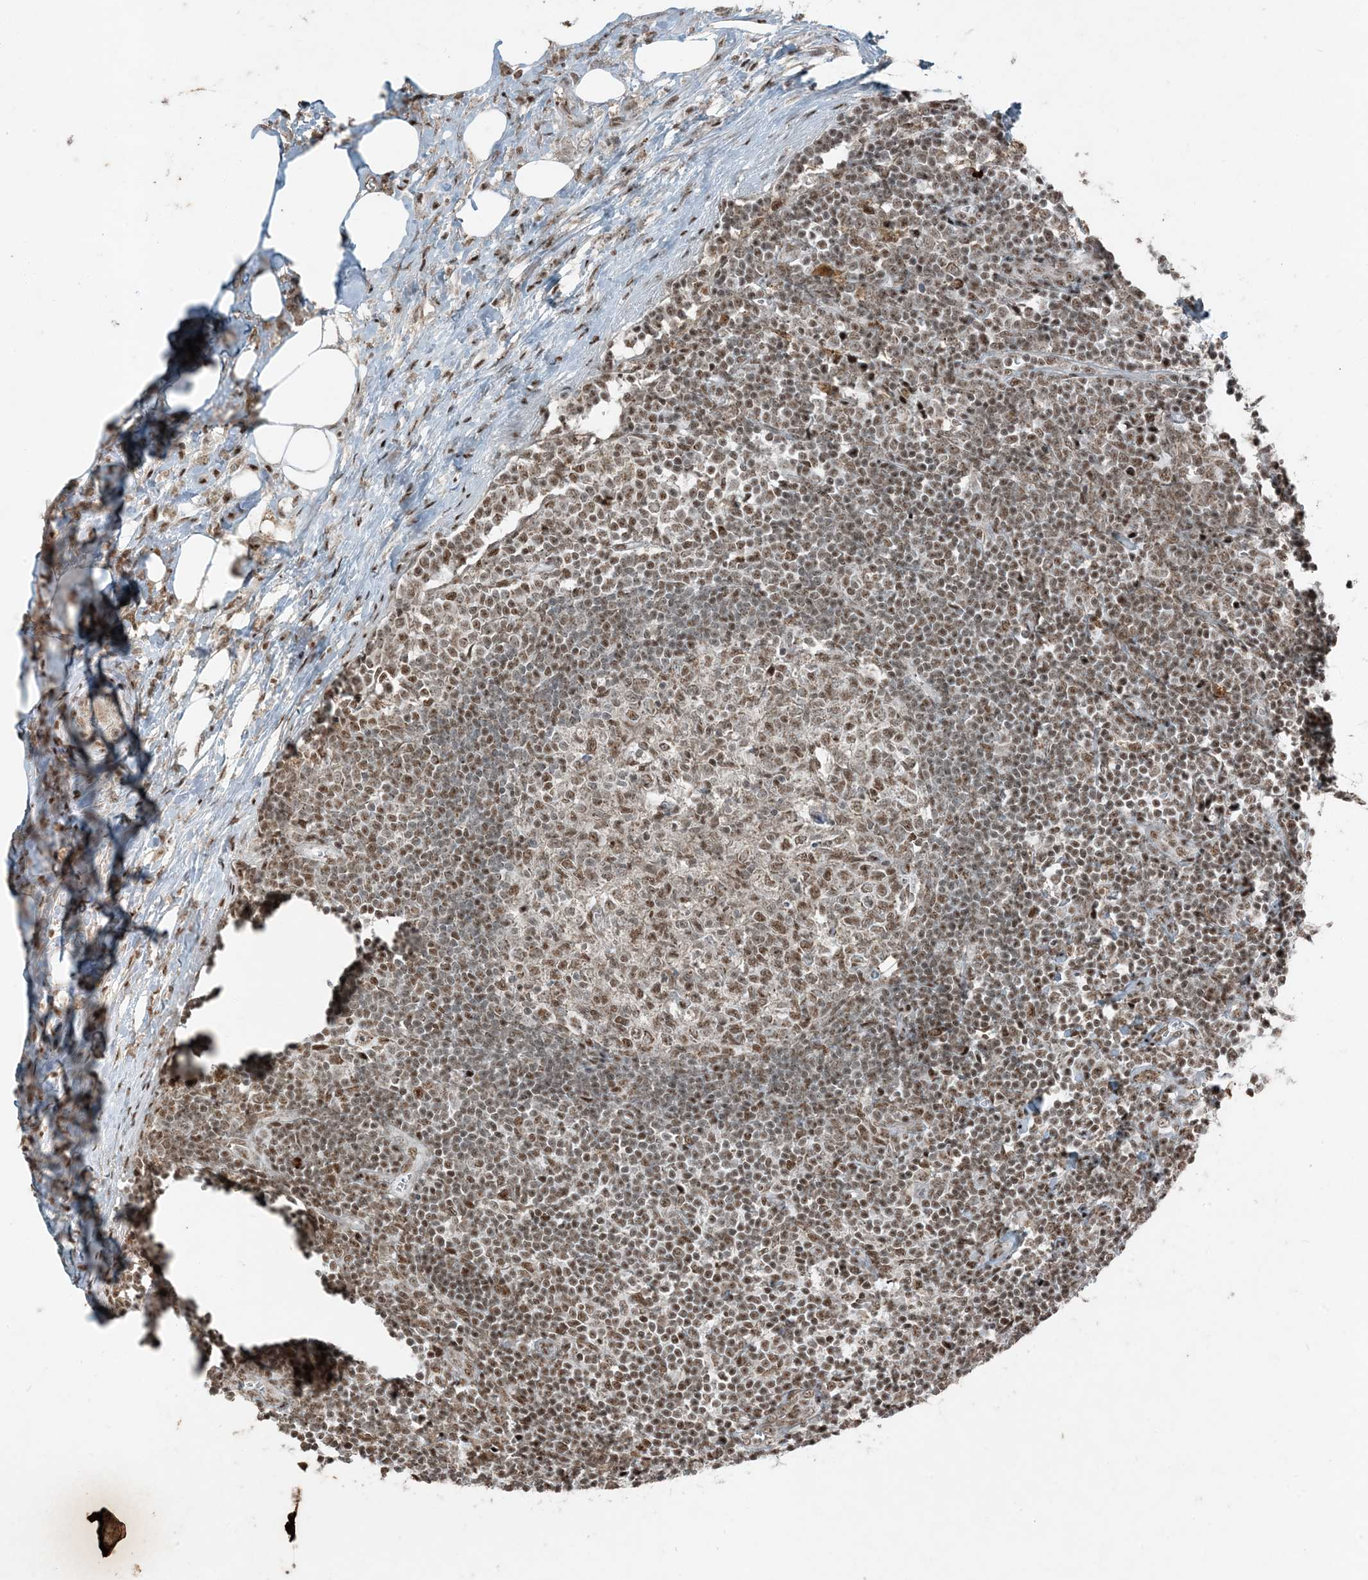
{"staining": {"intensity": "moderate", "quantity": ">75%", "location": "nuclear"}, "tissue": "lymph node", "cell_type": "Germinal center cells", "image_type": "normal", "snomed": [{"axis": "morphology", "description": "Normal tissue, NOS"}, {"axis": "morphology", "description": "Squamous cell carcinoma, metastatic, NOS"}, {"axis": "topography", "description": "Lymph node"}], "caption": "A micrograph showing moderate nuclear positivity in about >75% of germinal center cells in unremarkable lymph node, as visualized by brown immunohistochemical staining.", "gene": "TADA2B", "patient": {"sex": "male", "age": 73}}